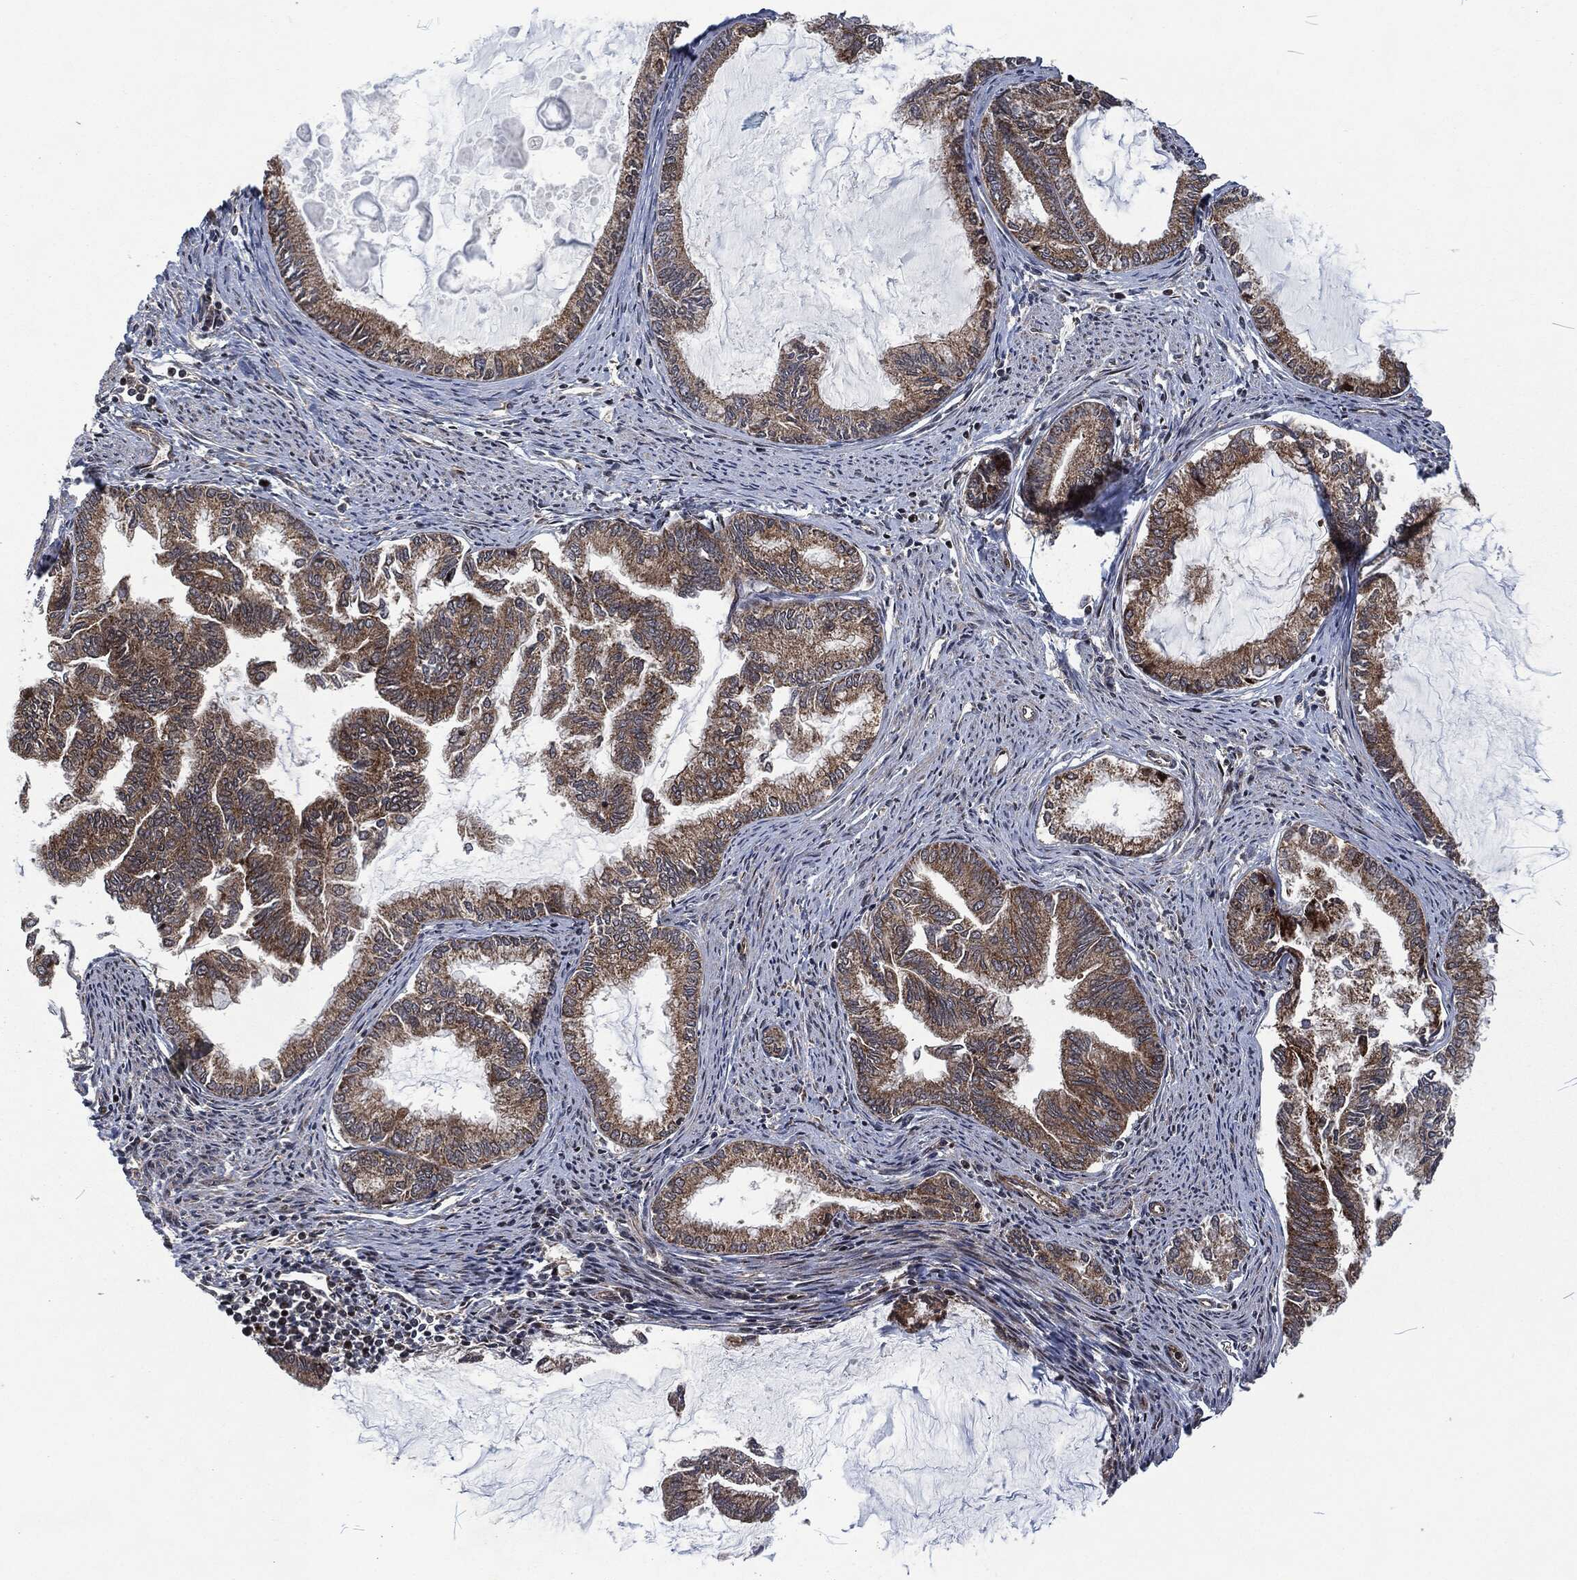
{"staining": {"intensity": "moderate", "quantity": "25%-75%", "location": "cytoplasmic/membranous"}, "tissue": "endometrial cancer", "cell_type": "Tumor cells", "image_type": "cancer", "snomed": [{"axis": "morphology", "description": "Adenocarcinoma, NOS"}, {"axis": "topography", "description": "Endometrium"}], "caption": "An image of human endometrial adenocarcinoma stained for a protein reveals moderate cytoplasmic/membranous brown staining in tumor cells.", "gene": "CMPK2", "patient": {"sex": "female", "age": 86}}